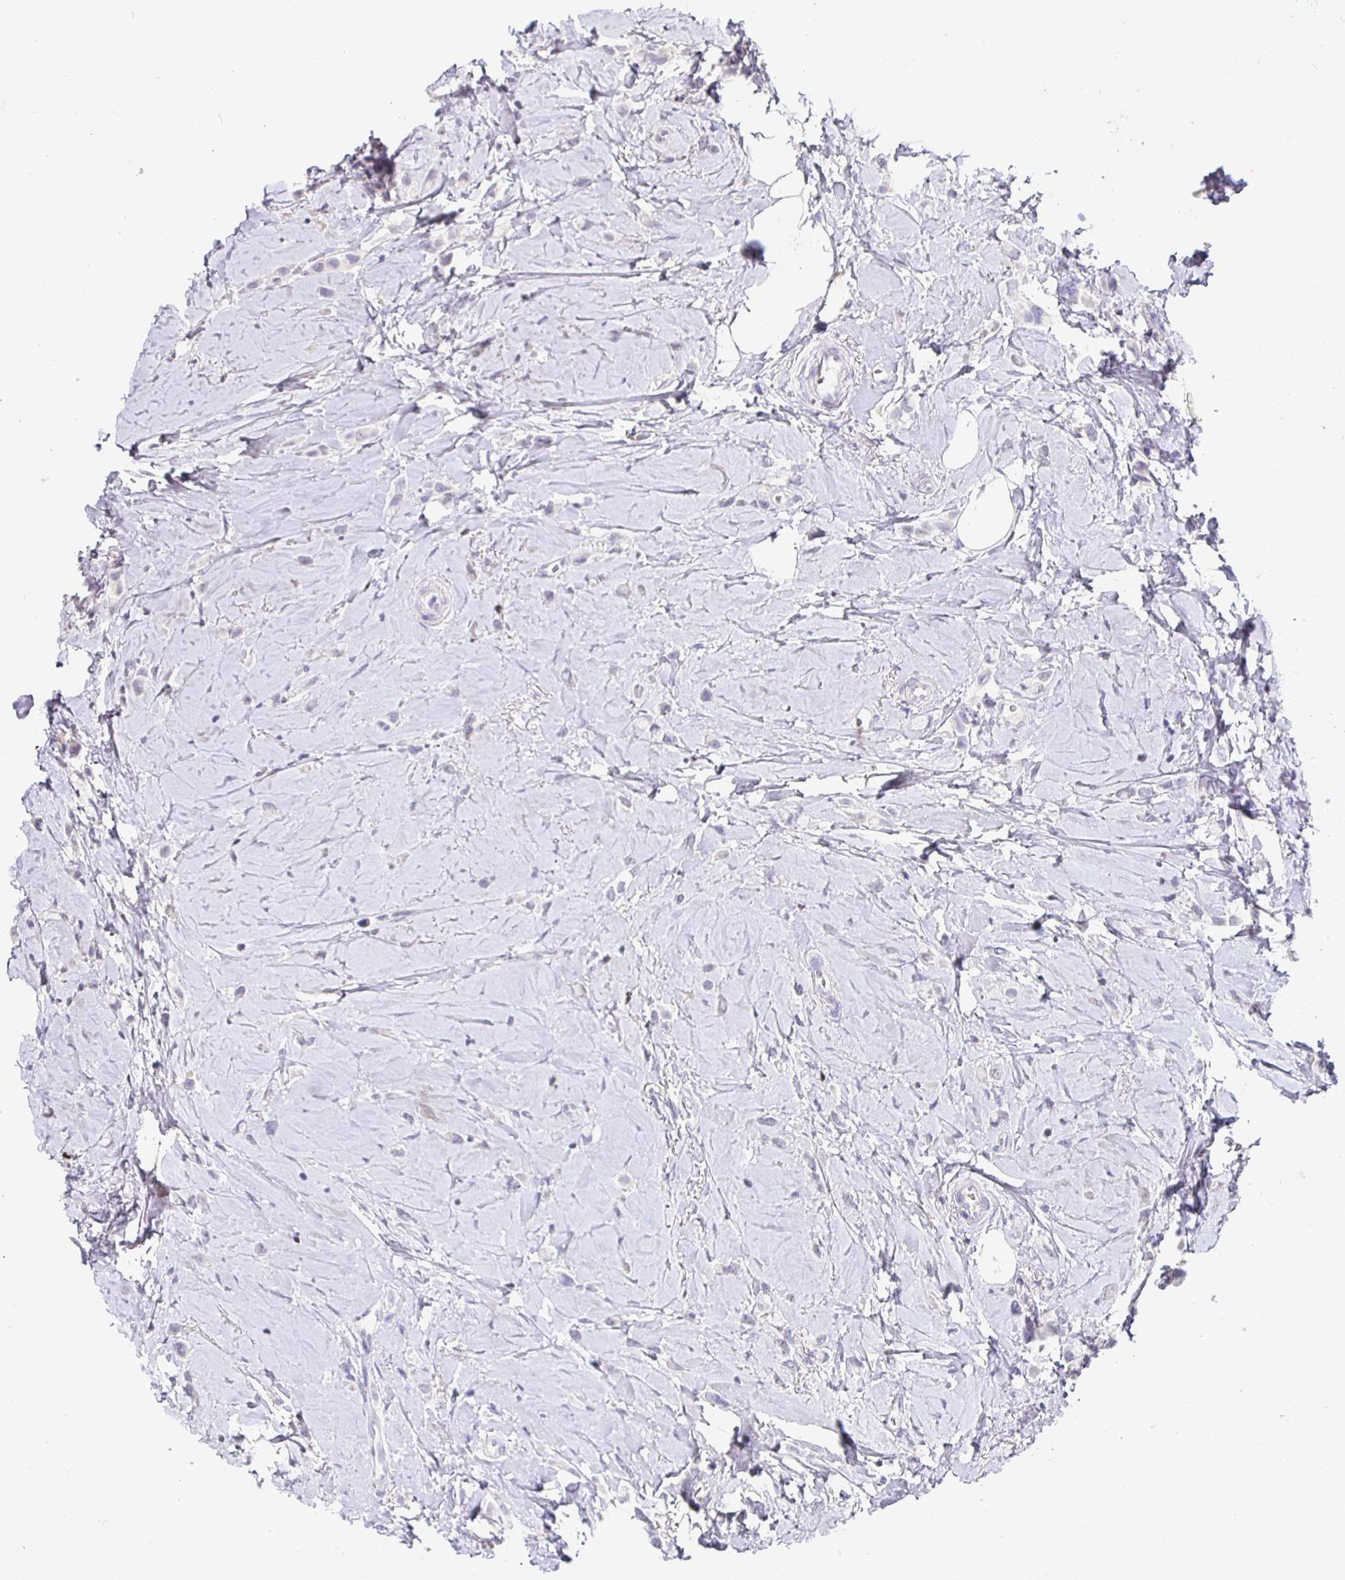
{"staining": {"intensity": "negative", "quantity": "none", "location": "none"}, "tissue": "breast cancer", "cell_type": "Tumor cells", "image_type": "cancer", "snomed": [{"axis": "morphology", "description": "Lobular carcinoma"}, {"axis": "topography", "description": "Breast"}], "caption": "IHC histopathology image of neoplastic tissue: human breast cancer stained with DAB displays no significant protein positivity in tumor cells. (DAB (3,3'-diaminobenzidine) immunohistochemistry, high magnification).", "gene": "SATB1", "patient": {"sex": "female", "age": 66}}